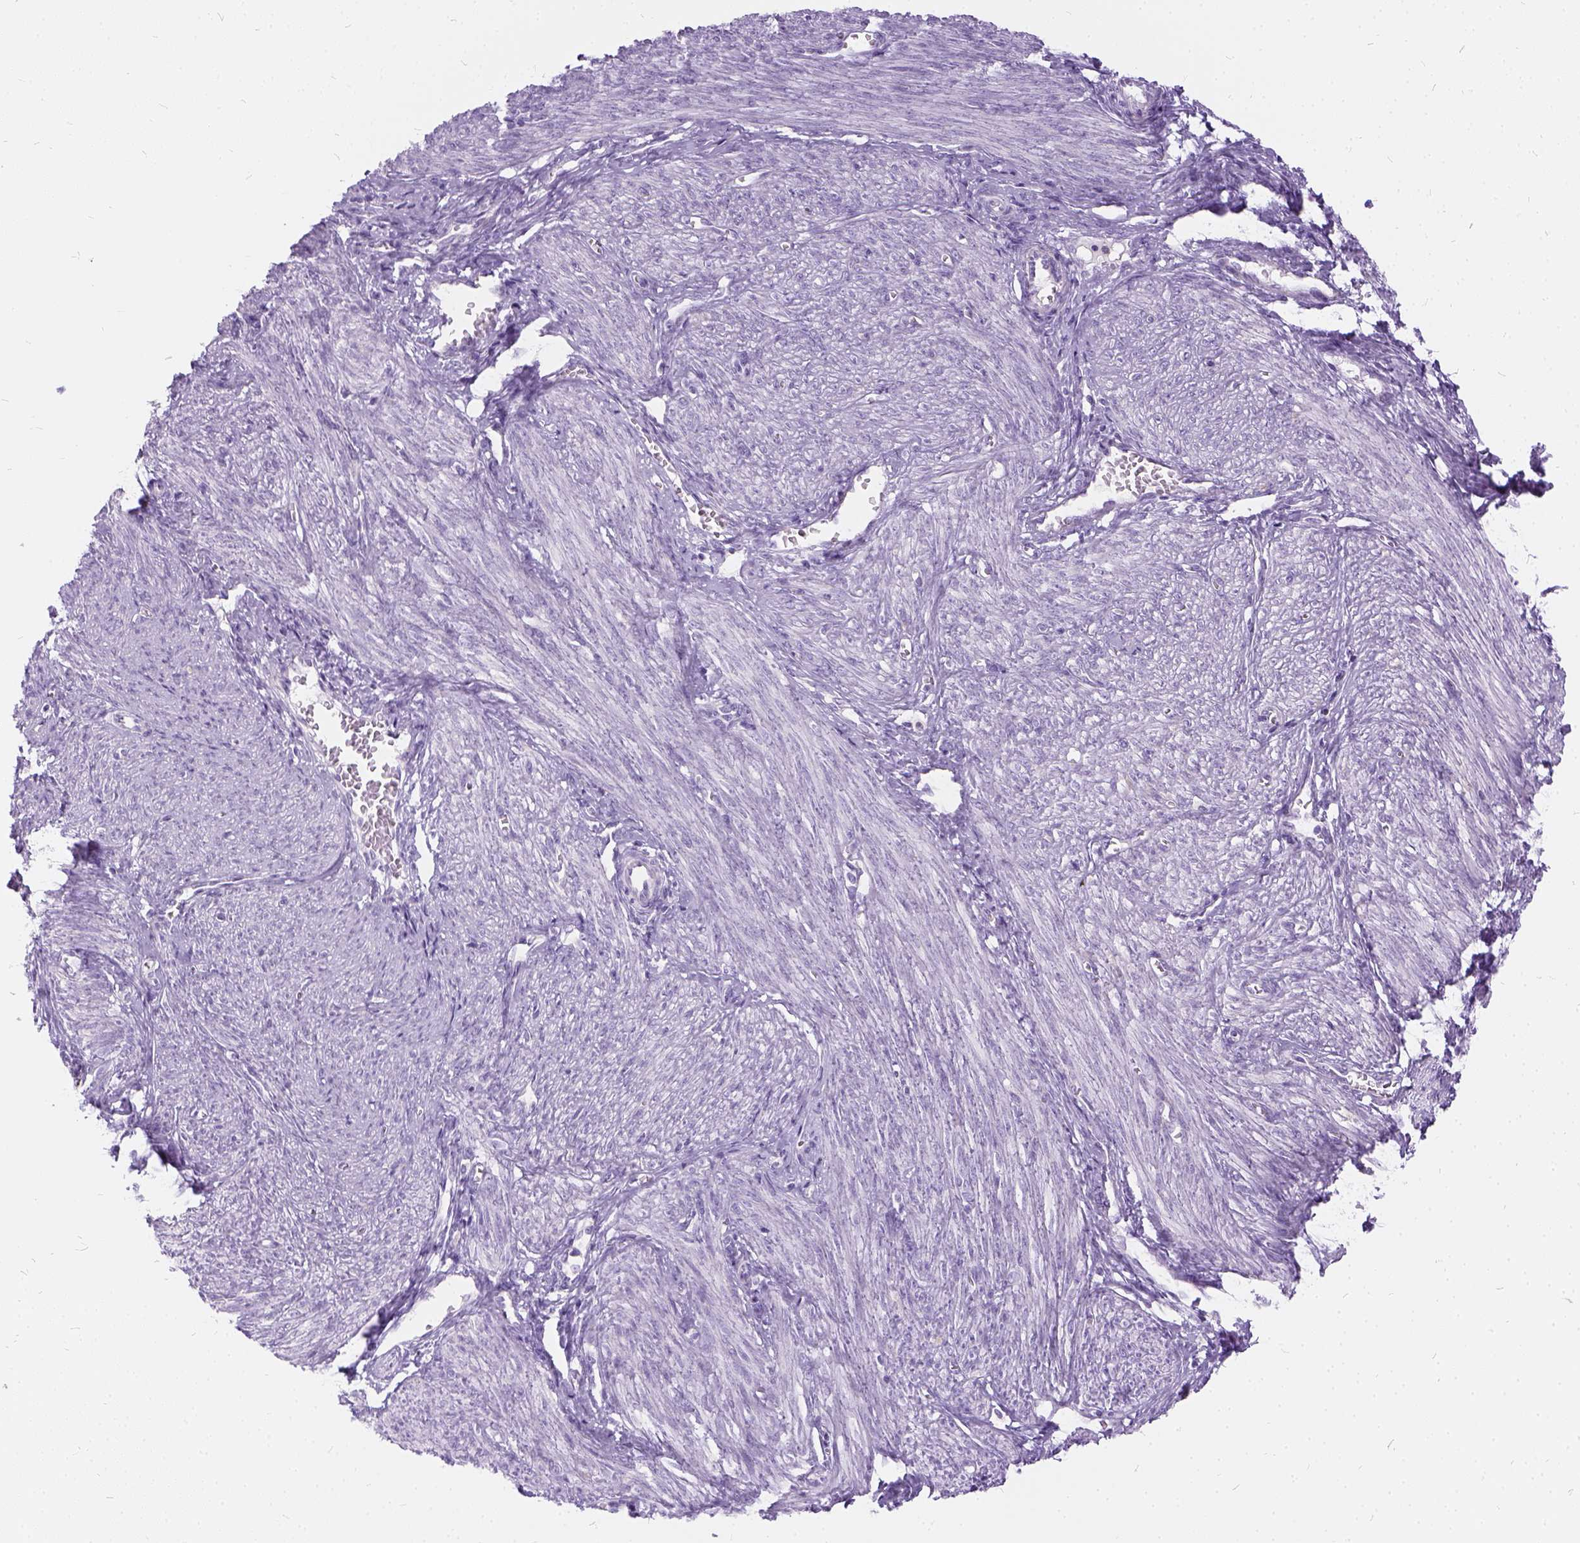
{"staining": {"intensity": "negative", "quantity": "none", "location": "none"}, "tissue": "endometrial cancer", "cell_type": "Tumor cells", "image_type": "cancer", "snomed": [{"axis": "morphology", "description": "Adenocarcinoma, NOS"}, {"axis": "topography", "description": "Endometrium"}], "caption": "This is an IHC histopathology image of human adenocarcinoma (endometrial). There is no expression in tumor cells.", "gene": "FDX1", "patient": {"sex": "female", "age": 58}}